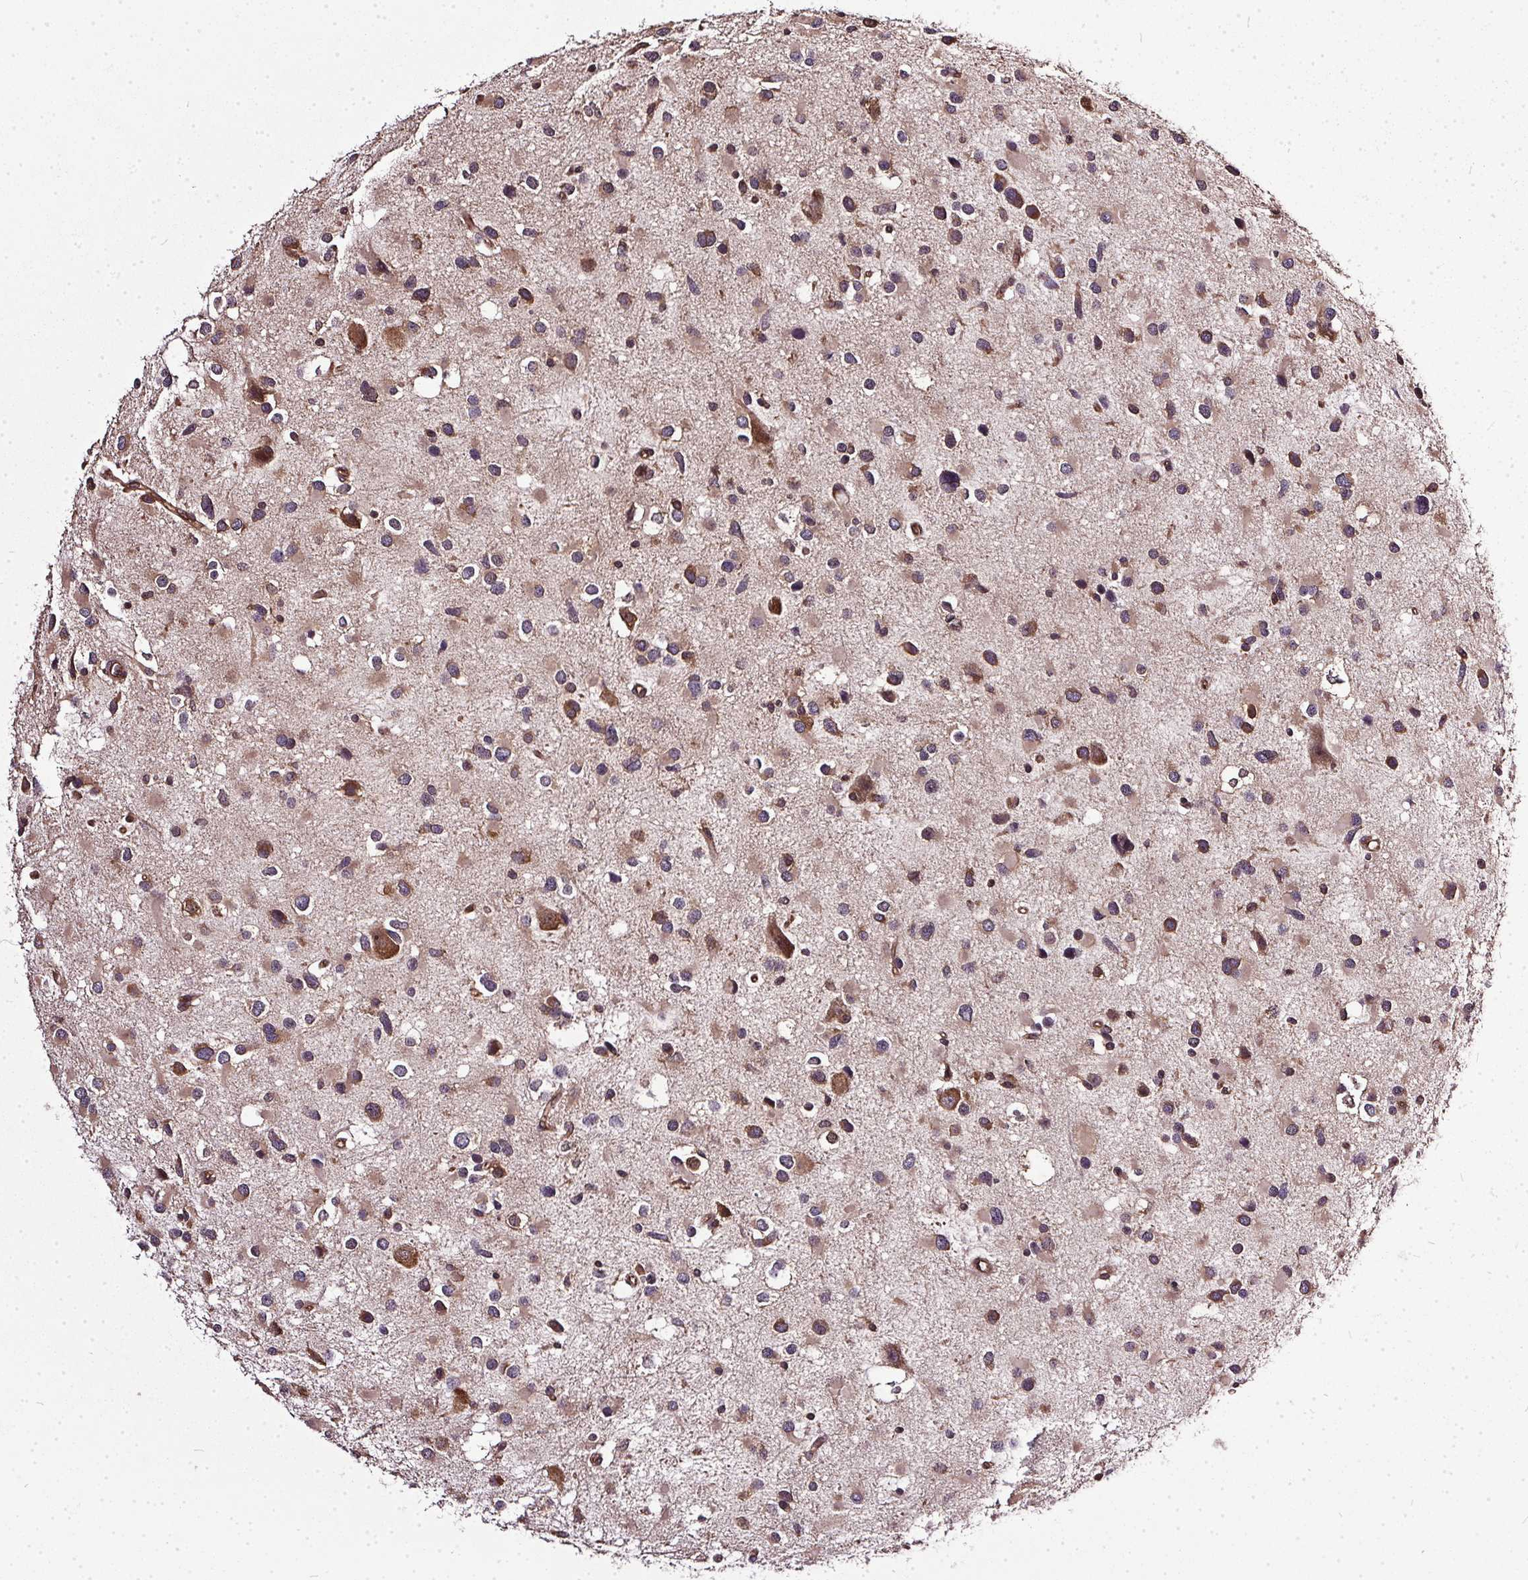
{"staining": {"intensity": "strong", "quantity": "25%-75%", "location": "cytoplasmic/membranous"}, "tissue": "glioma", "cell_type": "Tumor cells", "image_type": "cancer", "snomed": [{"axis": "morphology", "description": "Glioma, malignant, Low grade"}, {"axis": "topography", "description": "Brain"}], "caption": "Malignant low-grade glioma stained with immunohistochemistry (IHC) shows strong cytoplasmic/membranous expression in about 25%-75% of tumor cells. The protein of interest is stained brown, and the nuclei are stained in blue (DAB (3,3'-diaminobenzidine) IHC with brightfield microscopy, high magnification).", "gene": "EIF2S1", "patient": {"sex": "female", "age": 32}}